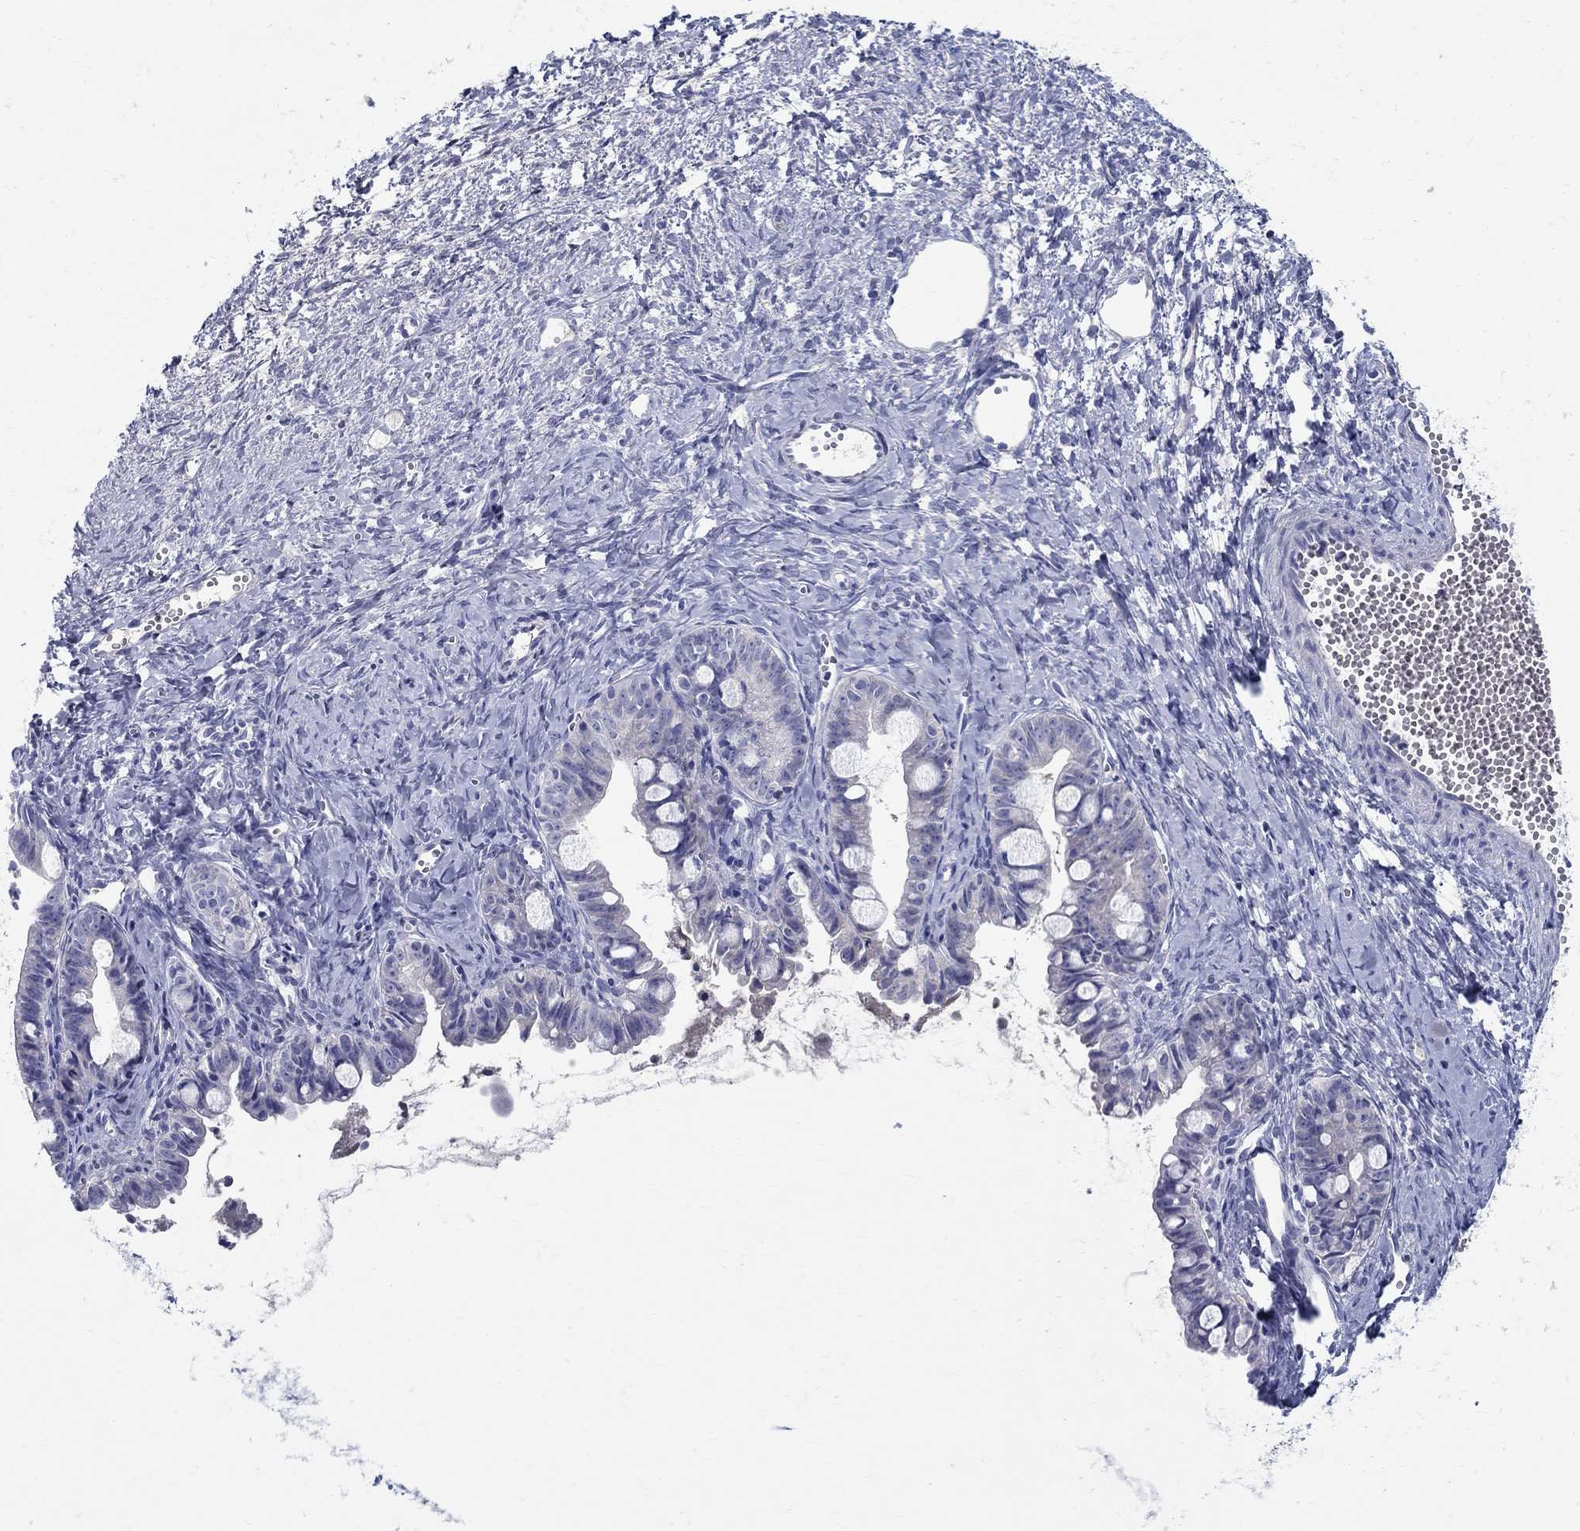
{"staining": {"intensity": "negative", "quantity": "none", "location": "none"}, "tissue": "ovarian cancer", "cell_type": "Tumor cells", "image_type": "cancer", "snomed": [{"axis": "morphology", "description": "Cystadenocarcinoma, mucinous, NOS"}, {"axis": "topography", "description": "Ovary"}], "caption": "Tumor cells are negative for brown protein staining in ovarian cancer.", "gene": "CRYGD", "patient": {"sex": "female", "age": 63}}